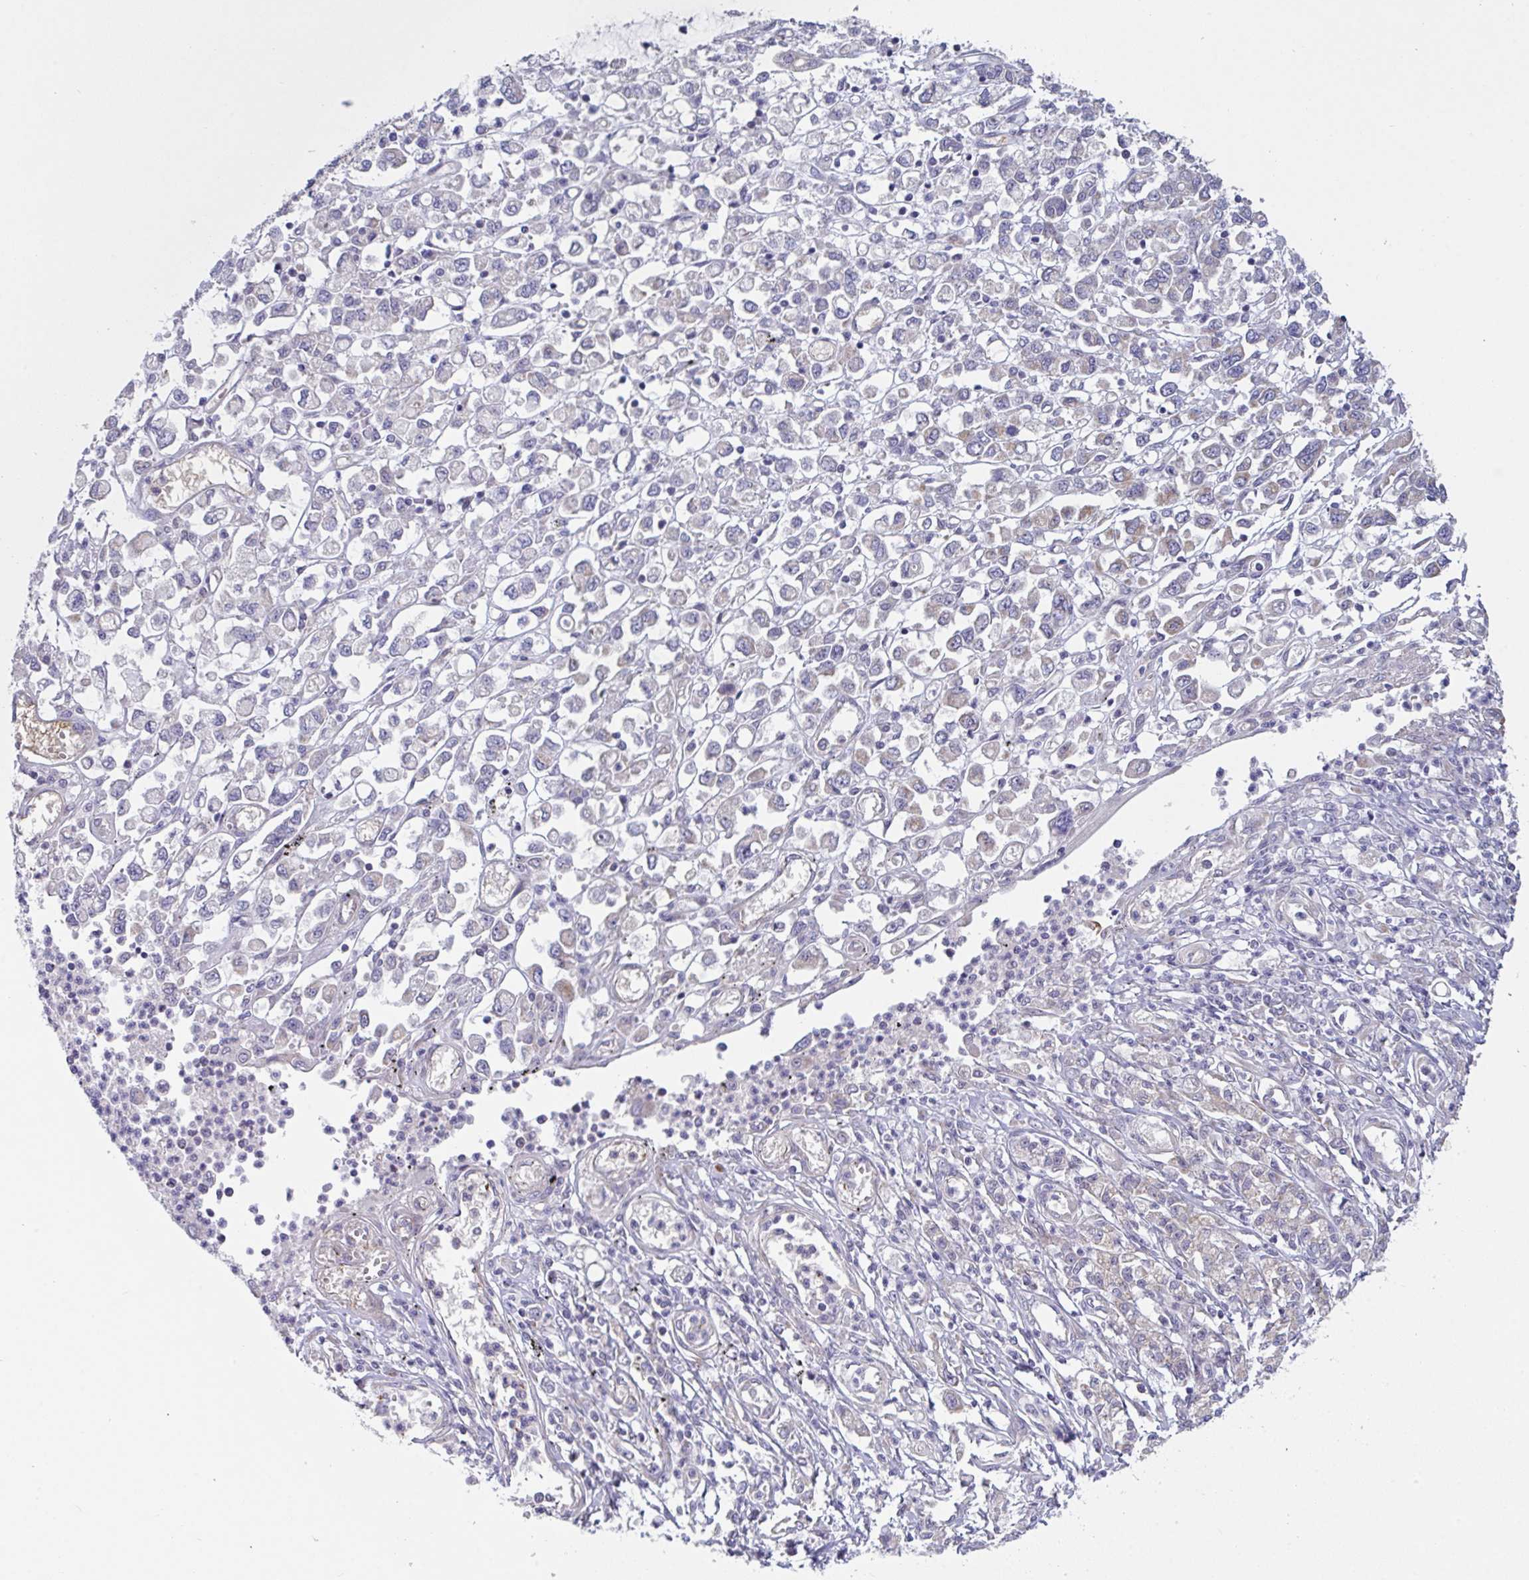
{"staining": {"intensity": "negative", "quantity": "none", "location": "none"}, "tissue": "stomach cancer", "cell_type": "Tumor cells", "image_type": "cancer", "snomed": [{"axis": "morphology", "description": "Adenocarcinoma, NOS"}, {"axis": "topography", "description": "Stomach"}], "caption": "DAB immunohistochemical staining of human adenocarcinoma (stomach) reveals no significant expression in tumor cells. Nuclei are stained in blue.", "gene": "MRPS2", "patient": {"sex": "female", "age": 76}}